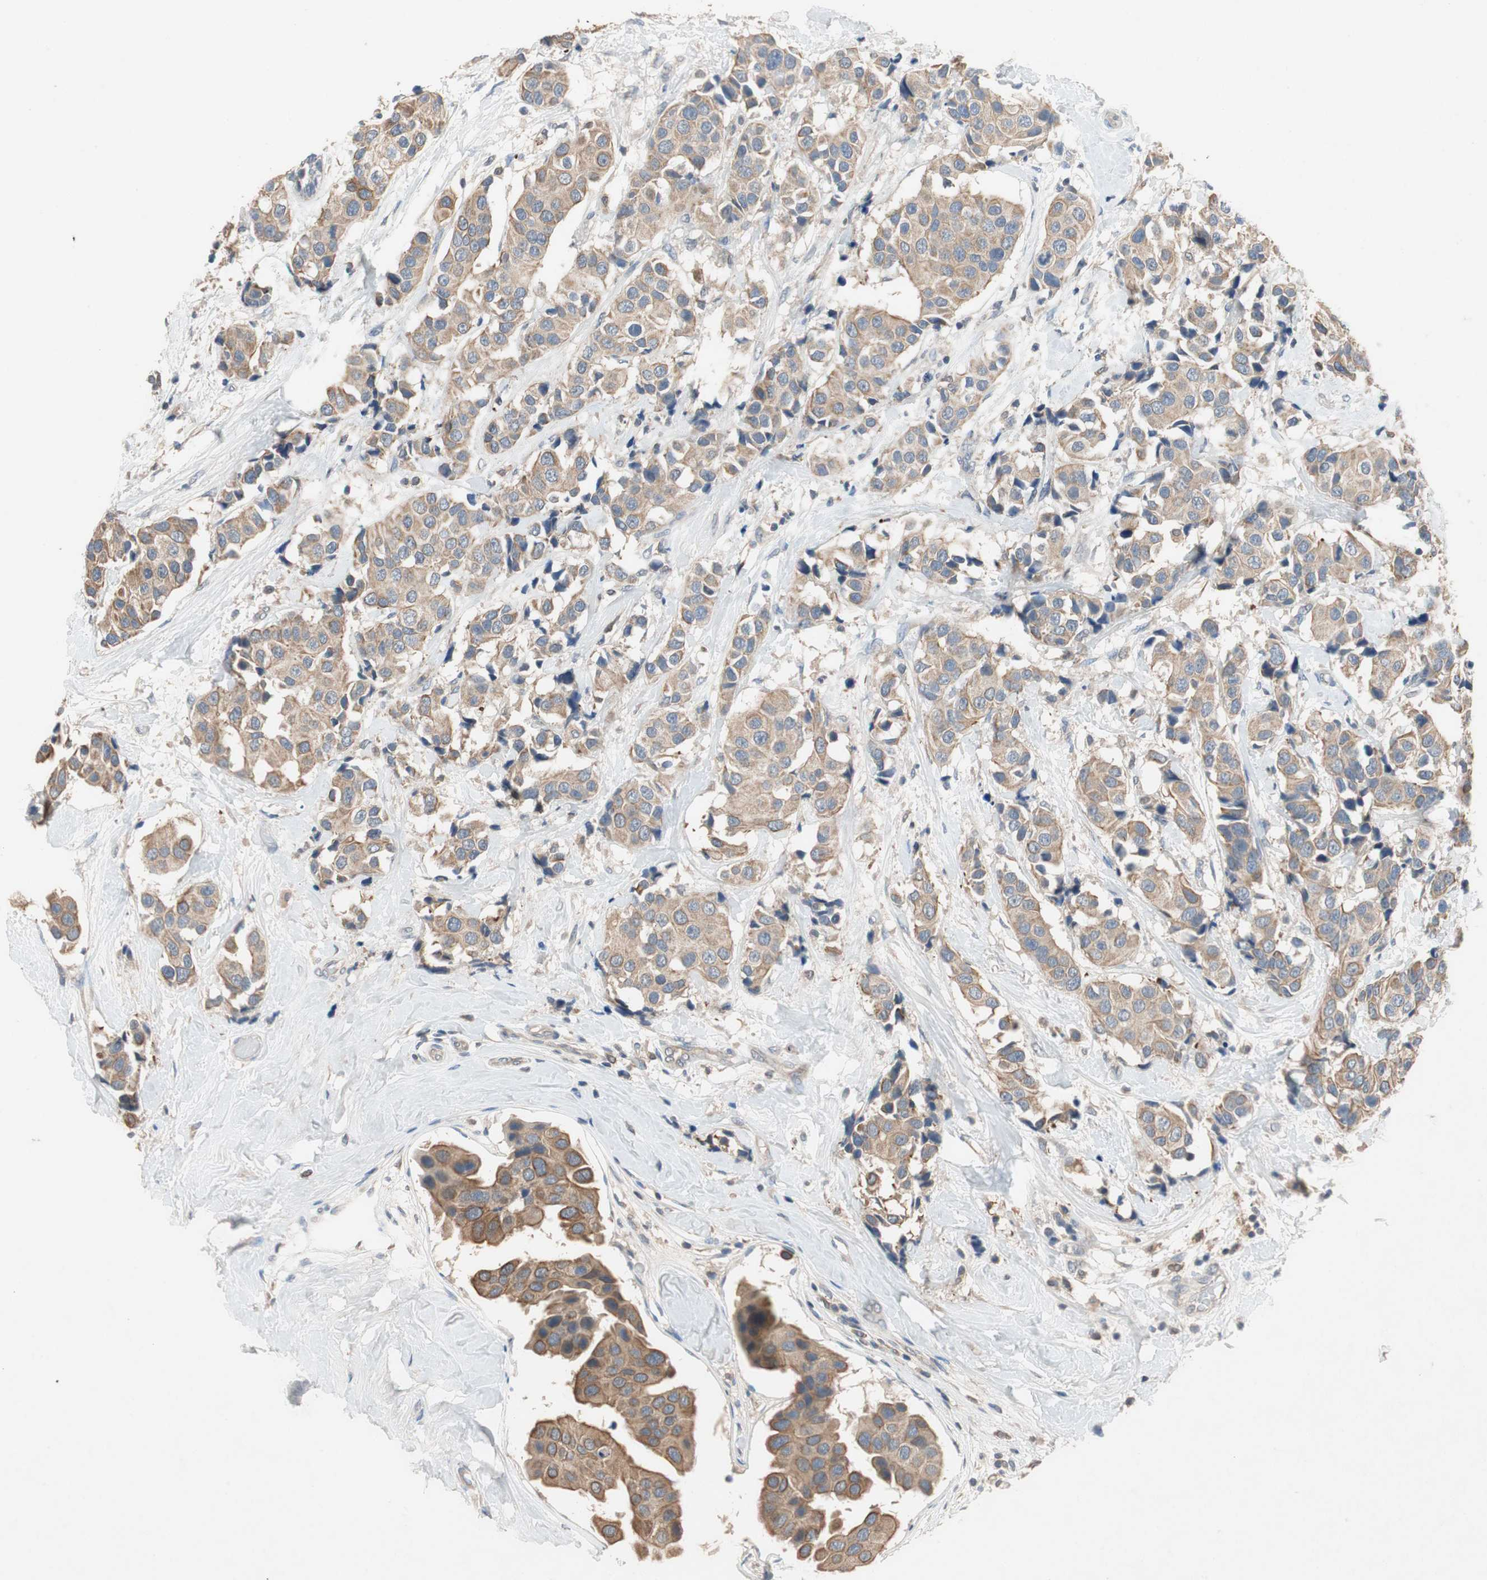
{"staining": {"intensity": "moderate", "quantity": ">75%", "location": "cytoplasmic/membranous"}, "tissue": "breast cancer", "cell_type": "Tumor cells", "image_type": "cancer", "snomed": [{"axis": "morphology", "description": "Normal tissue, NOS"}, {"axis": "morphology", "description": "Duct carcinoma"}, {"axis": "topography", "description": "Breast"}], "caption": "IHC of intraductal carcinoma (breast) demonstrates medium levels of moderate cytoplasmic/membranous positivity in about >75% of tumor cells. The protein is shown in brown color, while the nuclei are stained blue.", "gene": "ADAP1", "patient": {"sex": "female", "age": 39}}